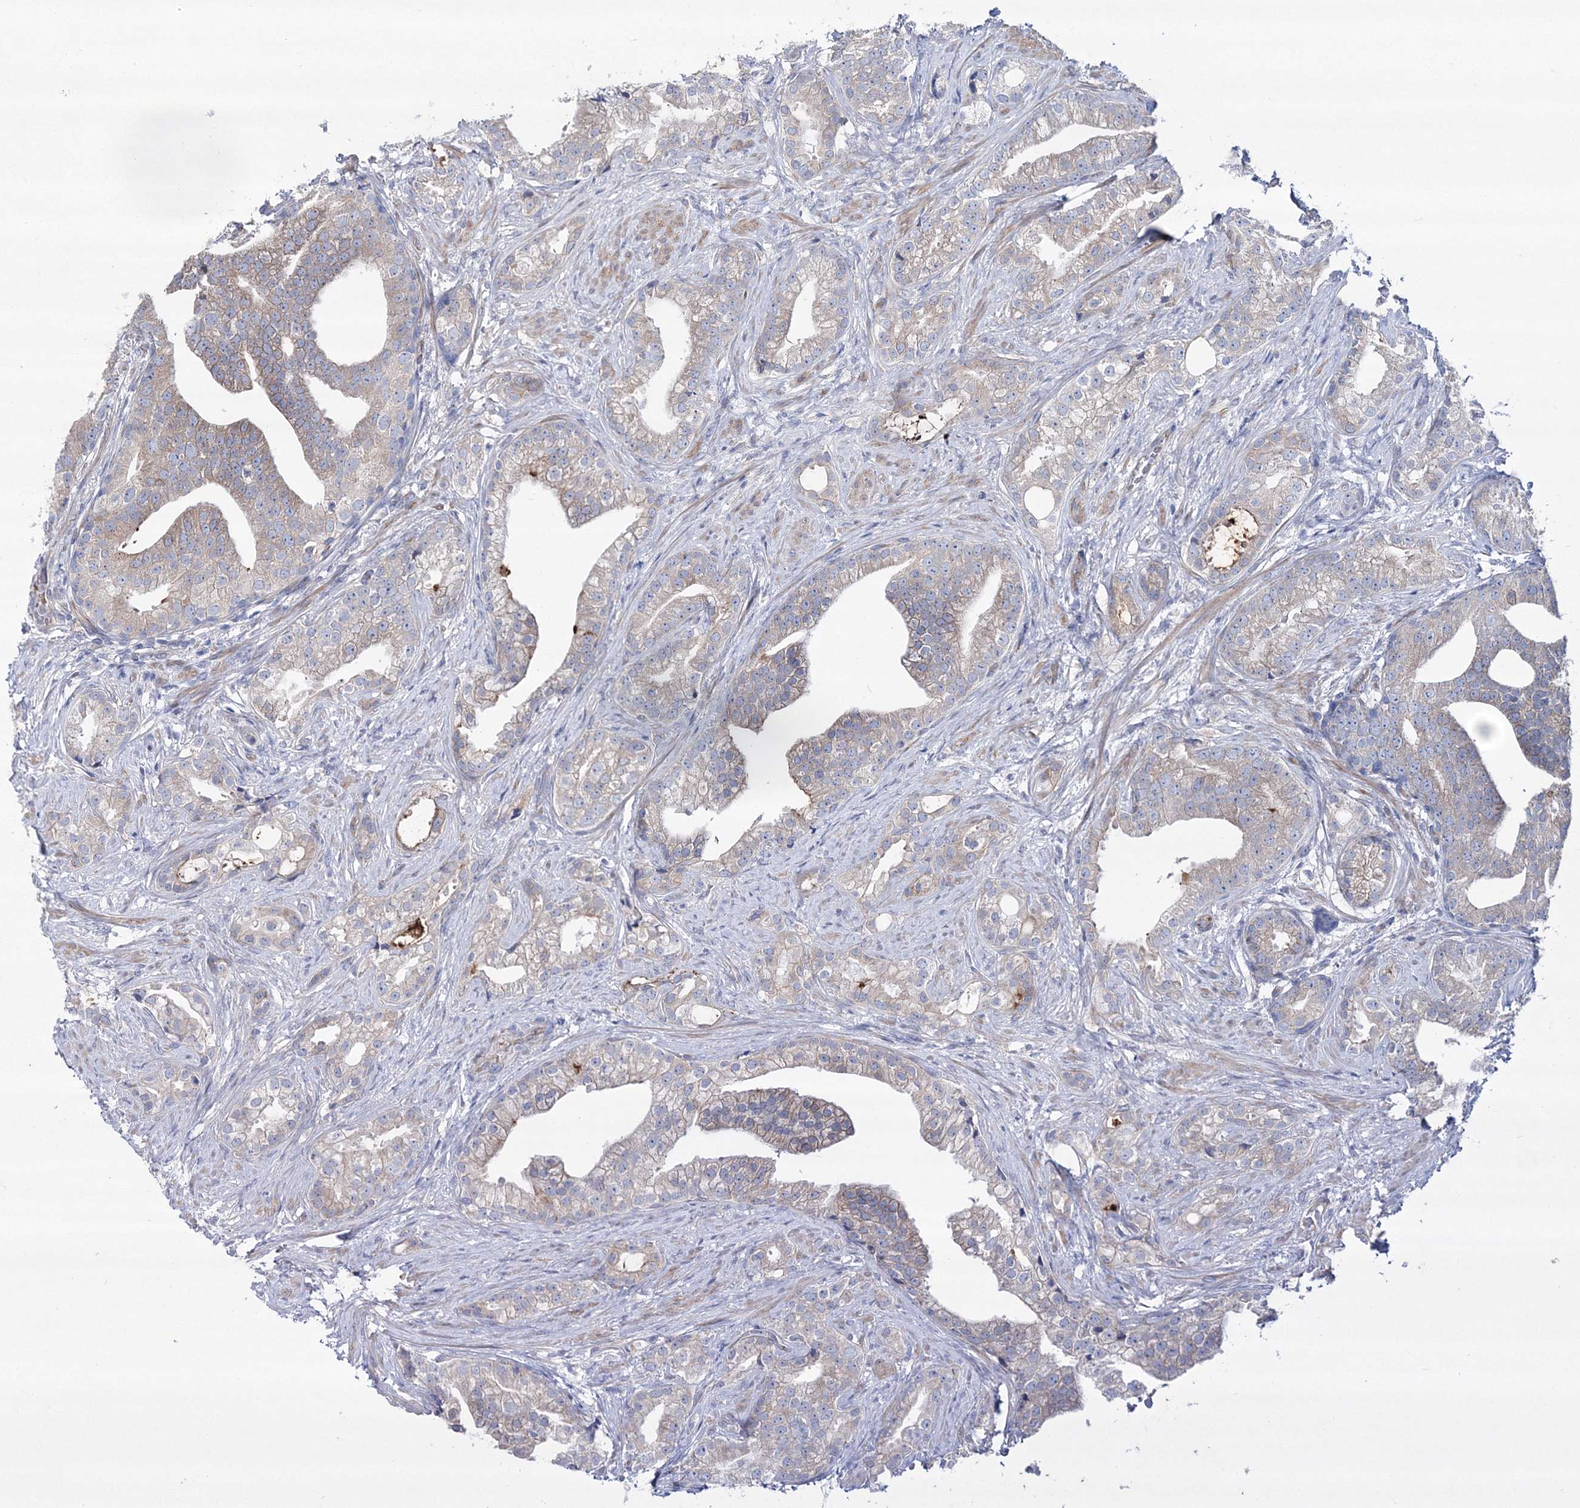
{"staining": {"intensity": "weak", "quantity": "<25%", "location": "cytoplasmic/membranous"}, "tissue": "prostate cancer", "cell_type": "Tumor cells", "image_type": "cancer", "snomed": [{"axis": "morphology", "description": "Adenocarcinoma, Low grade"}, {"axis": "topography", "description": "Prostate"}], "caption": "This is an immunohistochemistry (IHC) photomicrograph of human adenocarcinoma (low-grade) (prostate). There is no staining in tumor cells.", "gene": "ARHGAP32", "patient": {"sex": "male", "age": 71}}